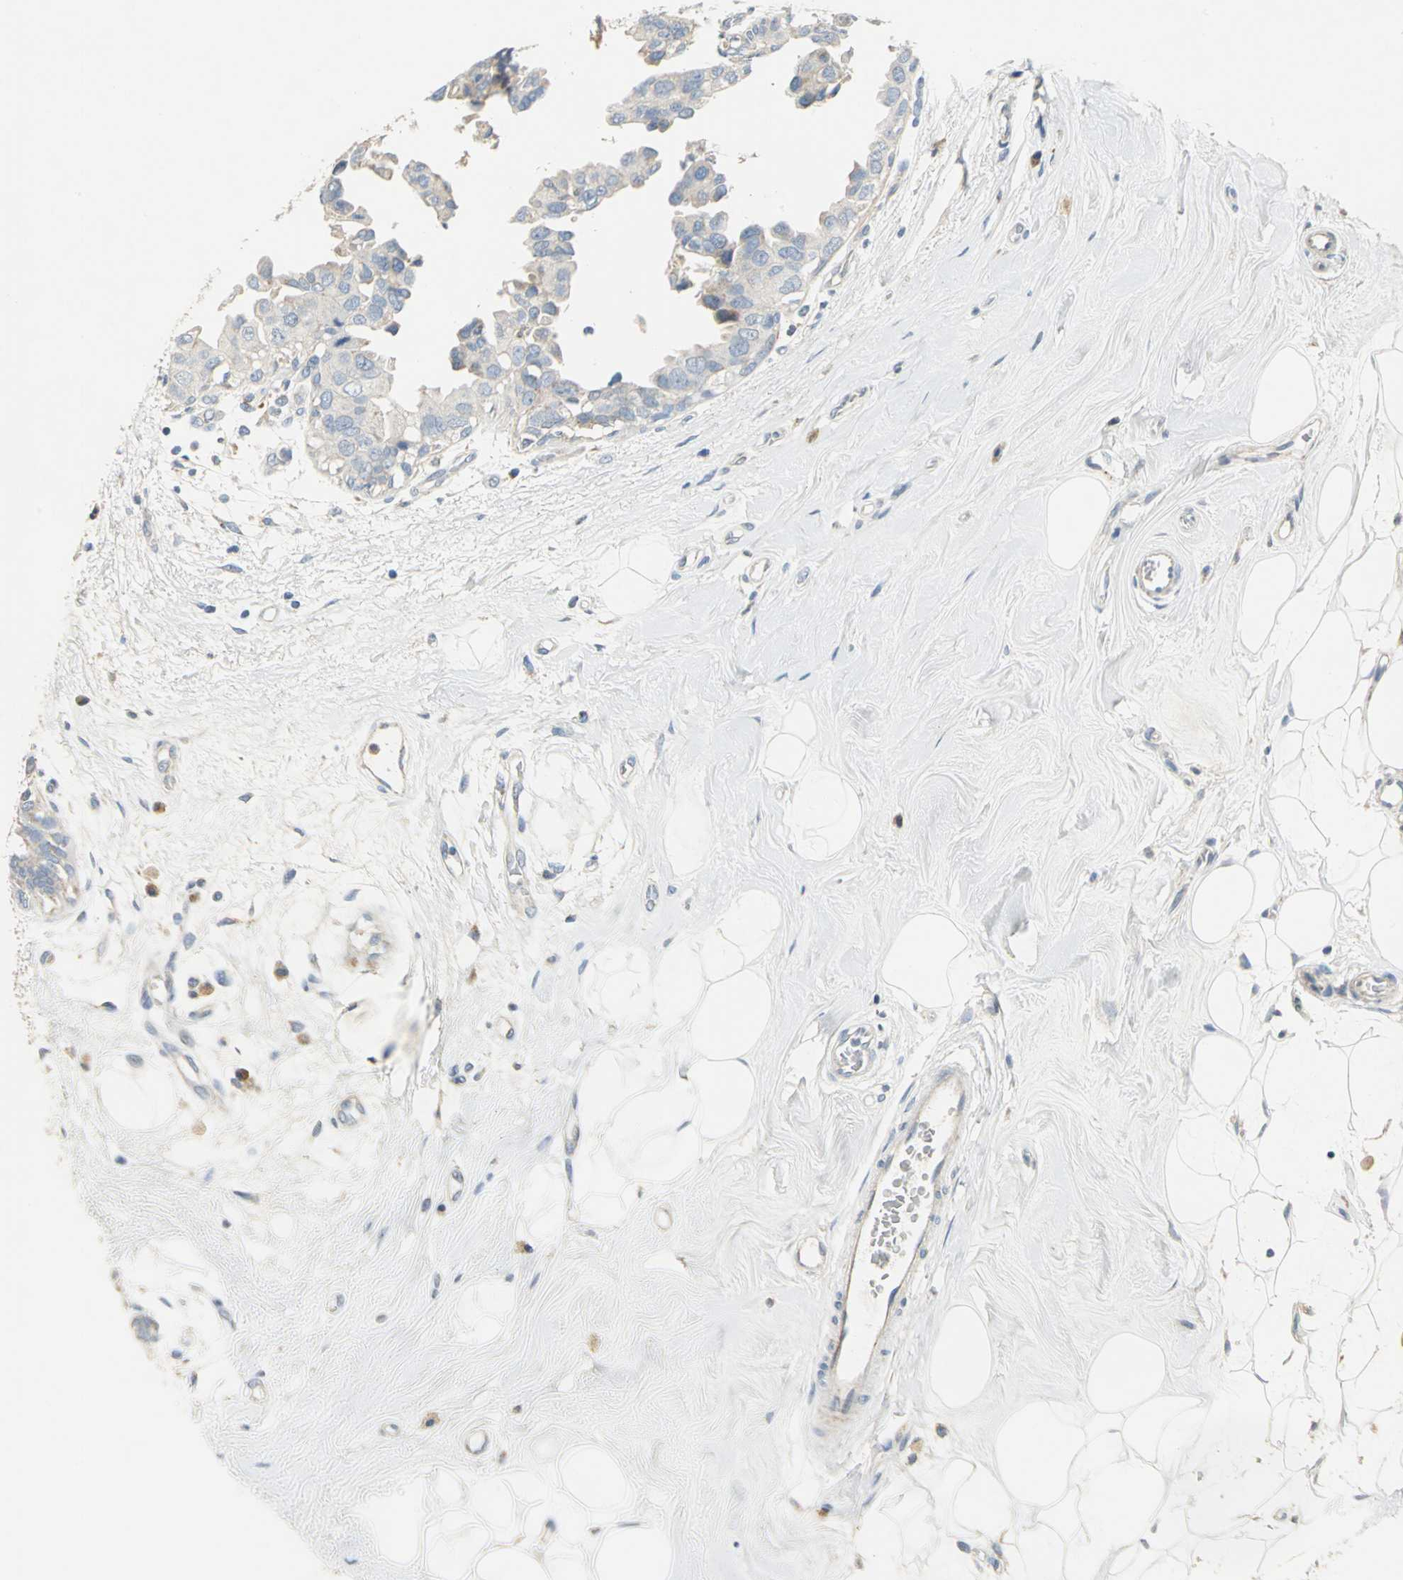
{"staining": {"intensity": "moderate", "quantity": "25%-75%", "location": "cytoplasmic/membranous"}, "tissue": "breast cancer", "cell_type": "Tumor cells", "image_type": "cancer", "snomed": [{"axis": "morphology", "description": "Duct carcinoma"}, {"axis": "topography", "description": "Breast"}], "caption": "This is a histology image of IHC staining of breast cancer, which shows moderate expression in the cytoplasmic/membranous of tumor cells.", "gene": "SPPL2B", "patient": {"sex": "female", "age": 40}}